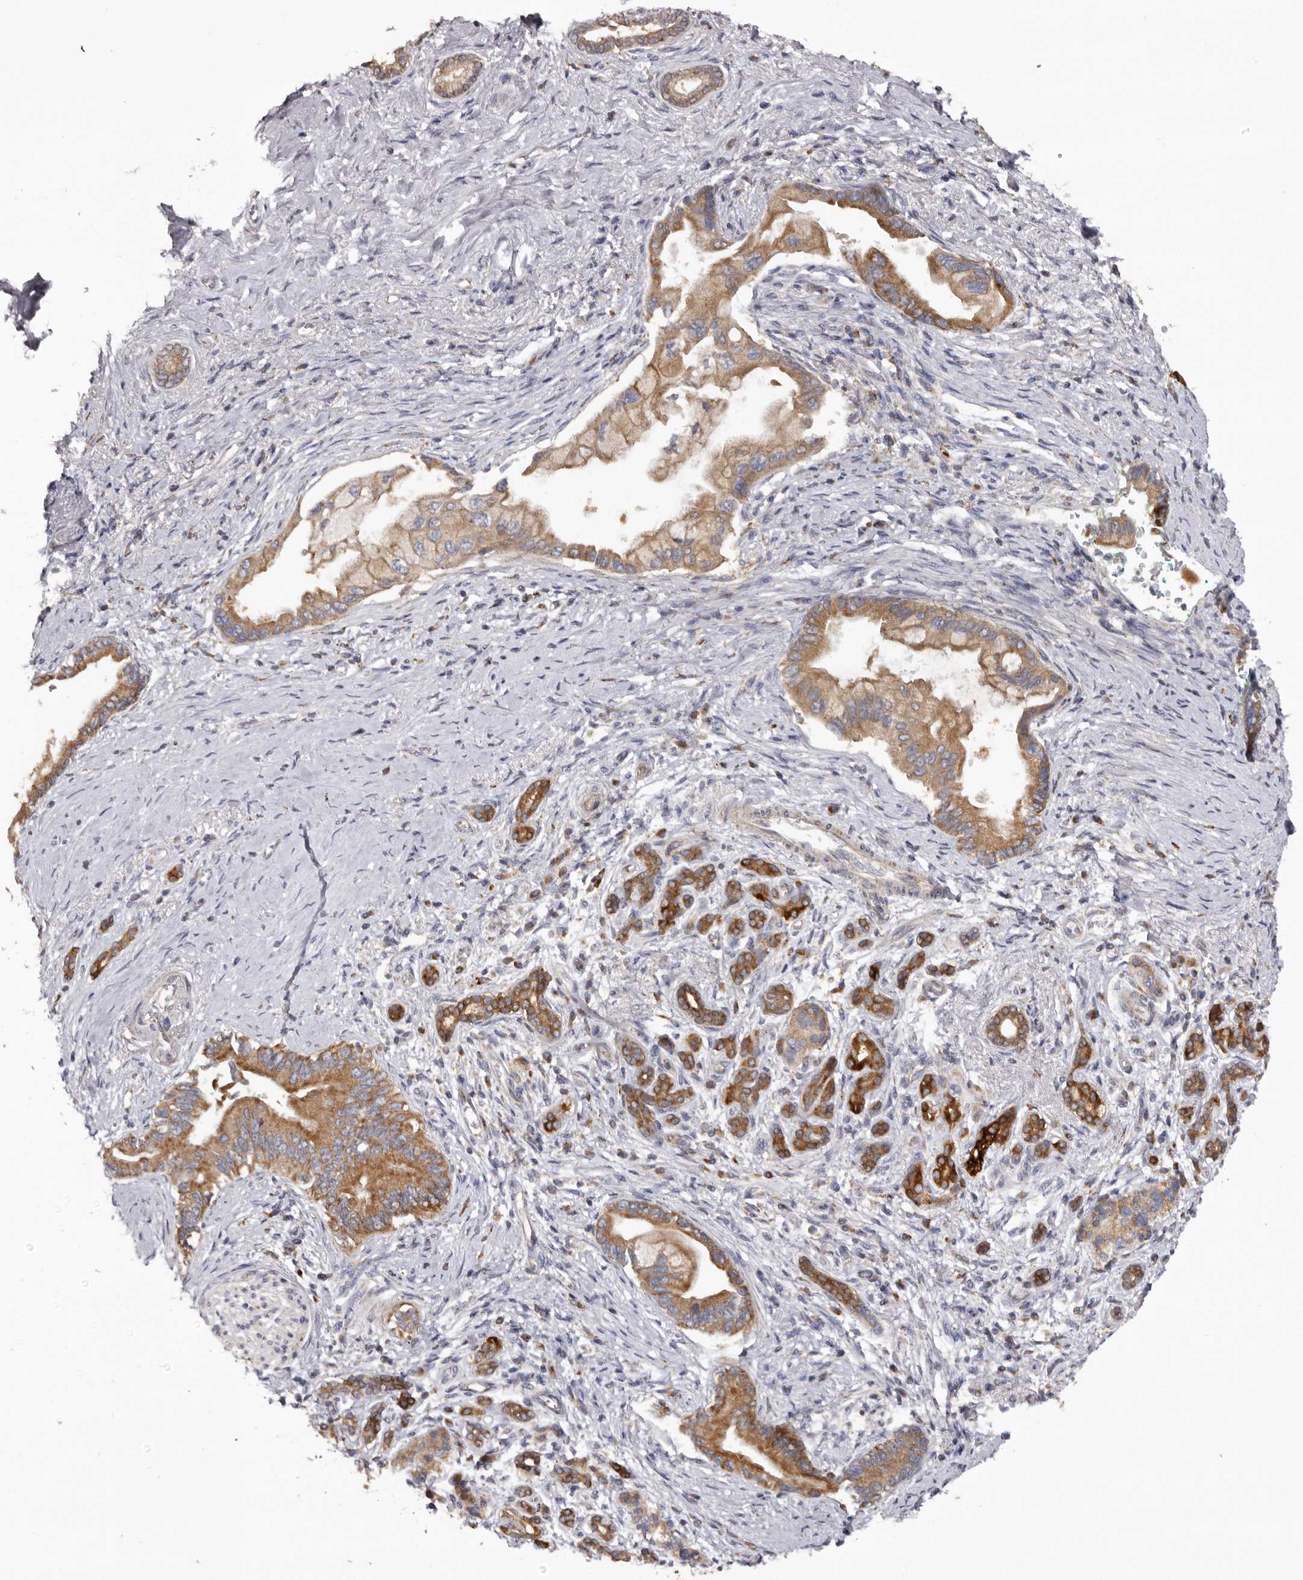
{"staining": {"intensity": "moderate", "quantity": ">75%", "location": "cytoplasmic/membranous"}, "tissue": "pancreatic cancer", "cell_type": "Tumor cells", "image_type": "cancer", "snomed": [{"axis": "morphology", "description": "Adenocarcinoma, NOS"}, {"axis": "topography", "description": "Pancreas"}], "caption": "Pancreatic adenocarcinoma stained with a protein marker exhibits moderate staining in tumor cells.", "gene": "MECR", "patient": {"sex": "male", "age": 78}}